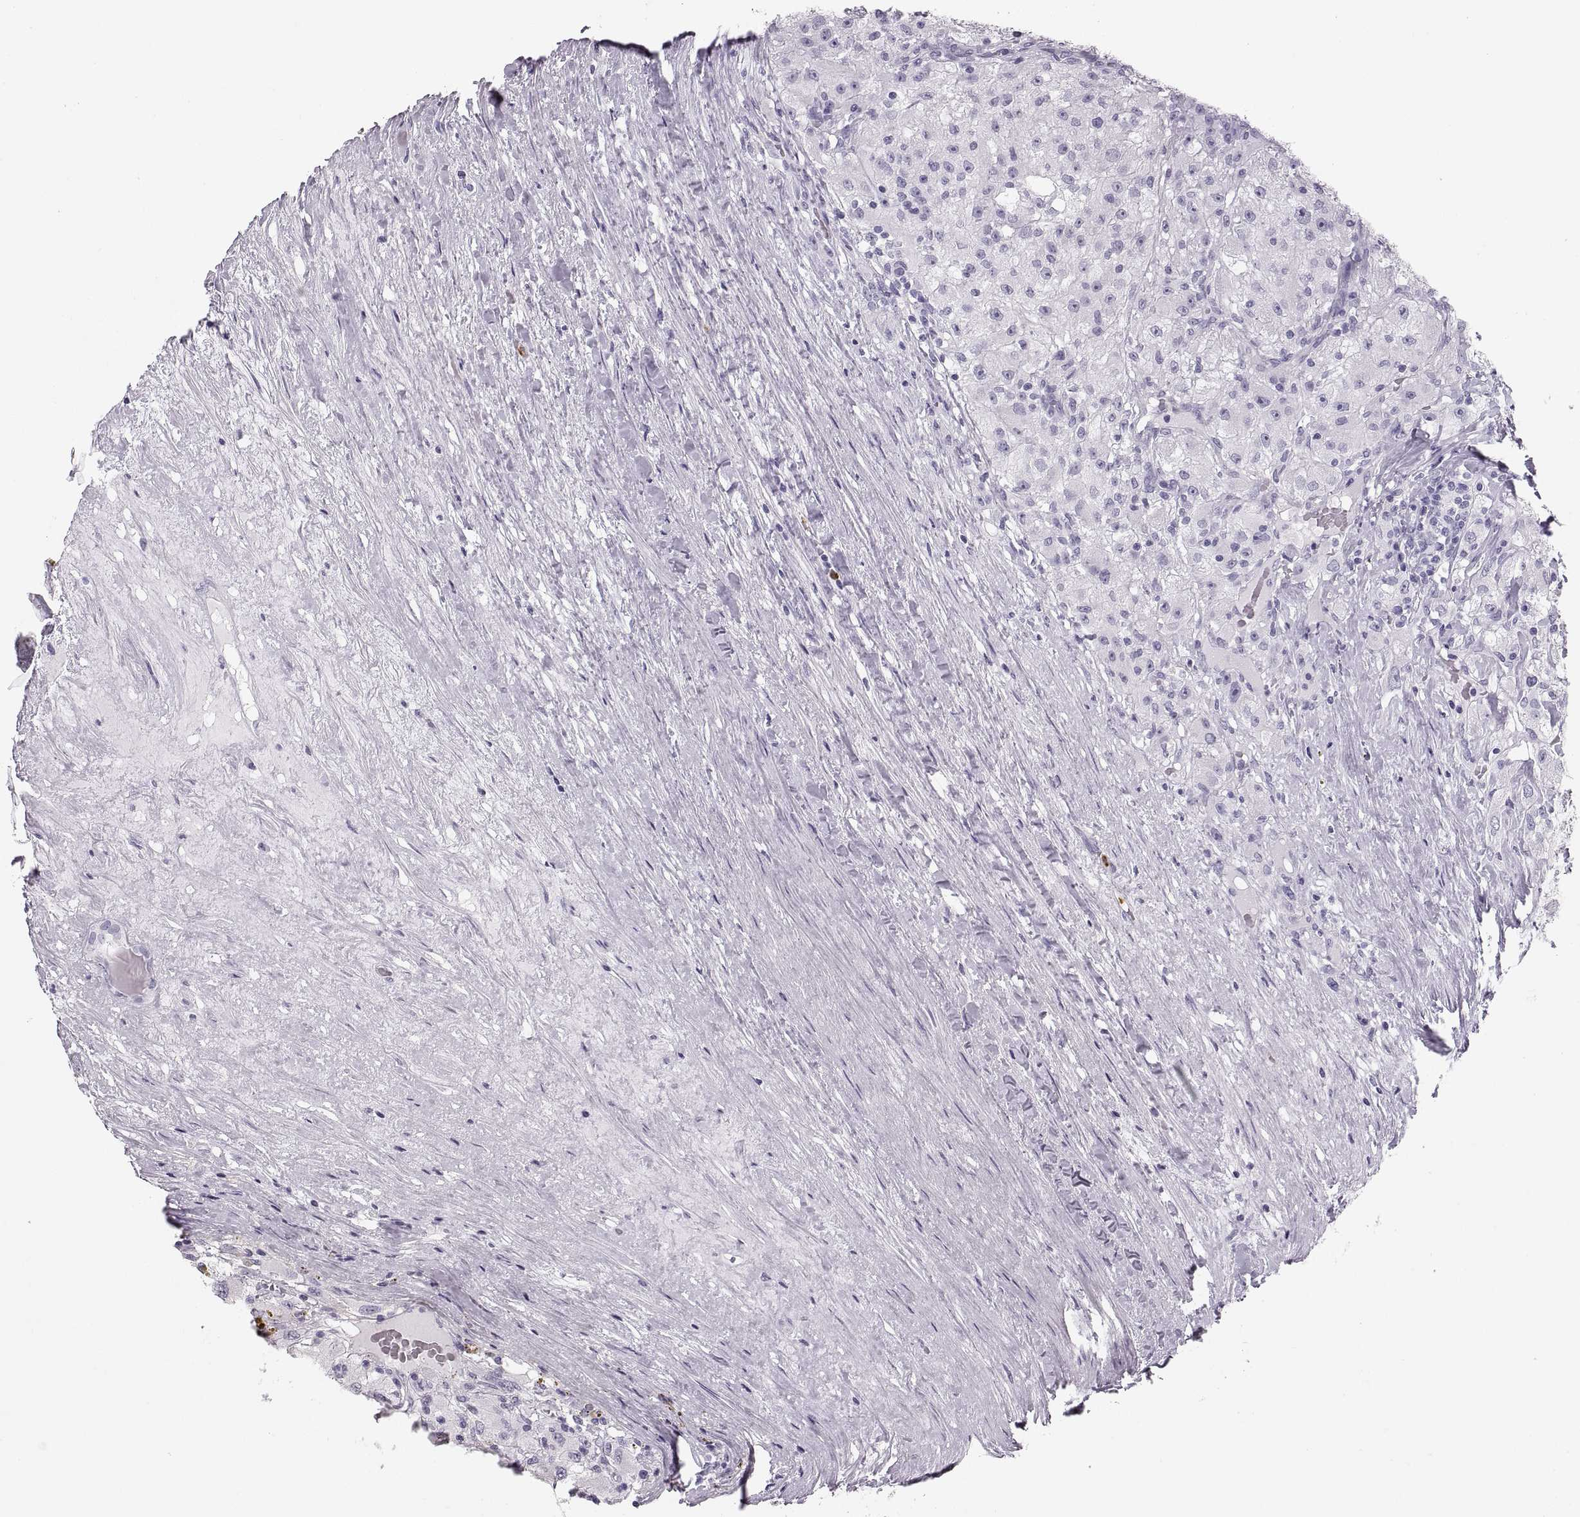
{"staining": {"intensity": "negative", "quantity": "none", "location": "none"}, "tissue": "renal cancer", "cell_type": "Tumor cells", "image_type": "cancer", "snomed": [{"axis": "morphology", "description": "Adenocarcinoma, NOS"}, {"axis": "topography", "description": "Kidney"}], "caption": "The micrograph displays no significant expression in tumor cells of renal adenocarcinoma.", "gene": "MILR1", "patient": {"sex": "female", "age": 67}}